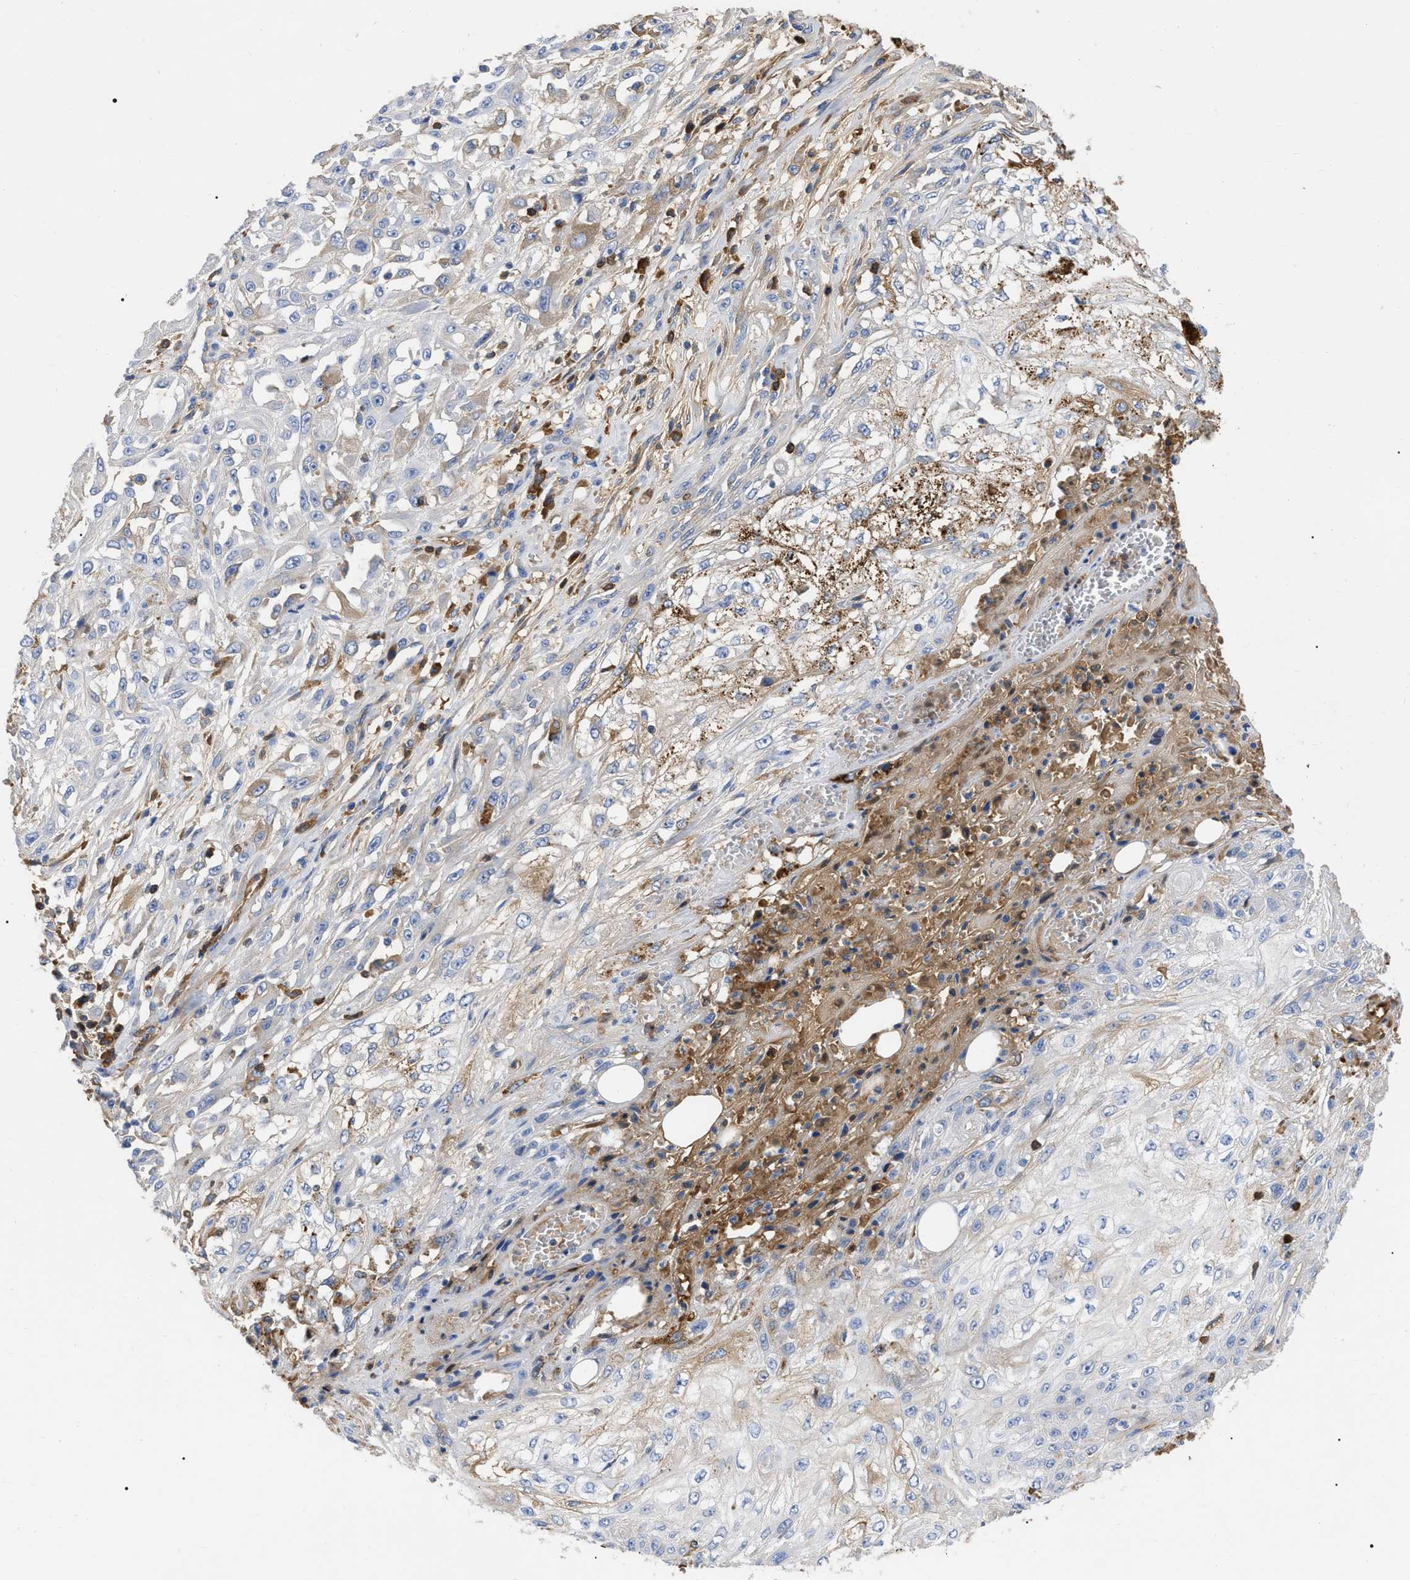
{"staining": {"intensity": "weak", "quantity": "<25%", "location": "cytoplasmic/membranous"}, "tissue": "skin cancer", "cell_type": "Tumor cells", "image_type": "cancer", "snomed": [{"axis": "morphology", "description": "Squamous cell carcinoma, NOS"}, {"axis": "morphology", "description": "Squamous cell carcinoma, metastatic, NOS"}, {"axis": "topography", "description": "Skin"}, {"axis": "topography", "description": "Lymph node"}], "caption": "Human skin metastatic squamous cell carcinoma stained for a protein using IHC demonstrates no staining in tumor cells.", "gene": "IGHV5-51", "patient": {"sex": "male", "age": 75}}